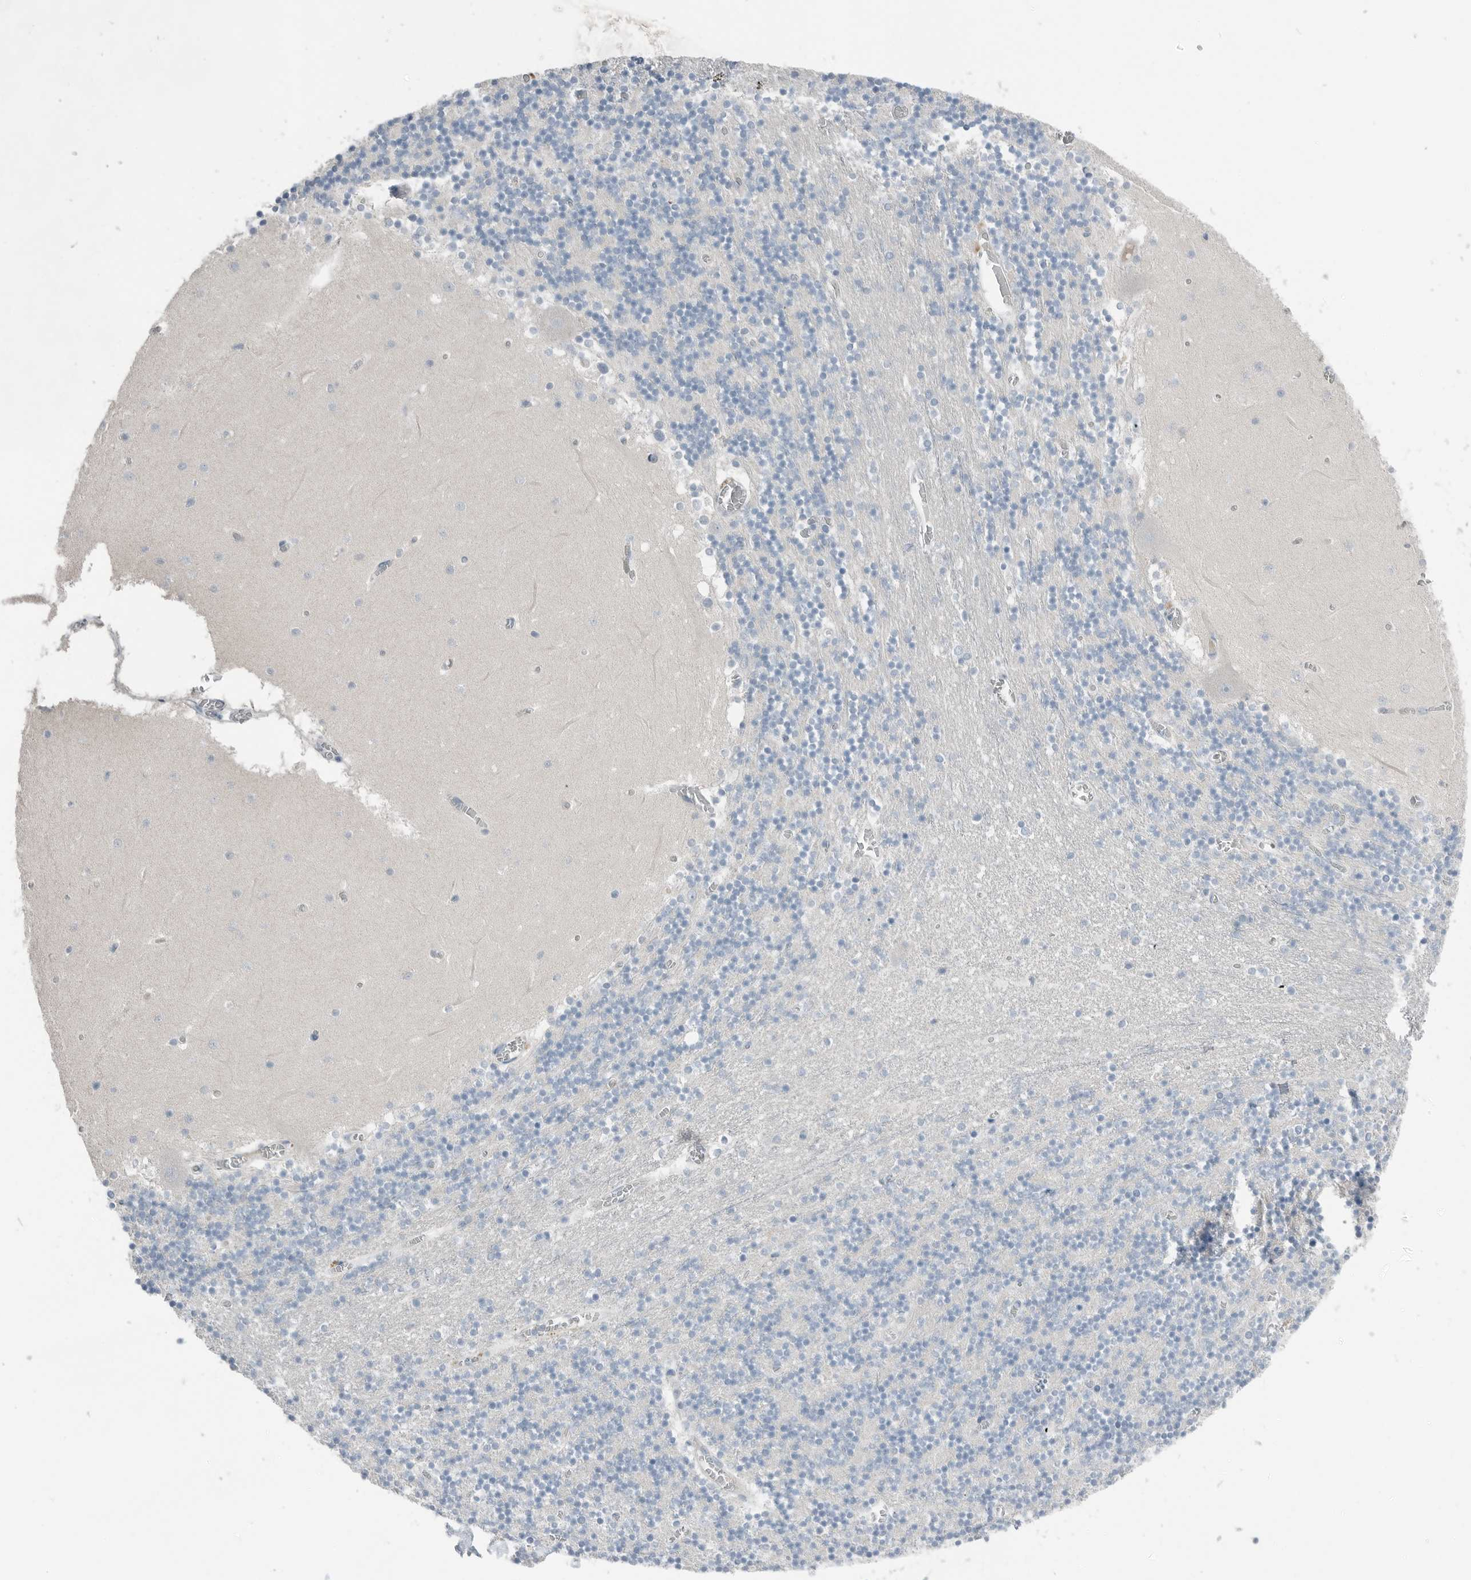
{"staining": {"intensity": "negative", "quantity": "none", "location": "none"}, "tissue": "cerebellum", "cell_type": "Cells in granular layer", "image_type": "normal", "snomed": [{"axis": "morphology", "description": "Normal tissue, NOS"}, {"axis": "topography", "description": "Cerebellum"}], "caption": "Immunohistochemistry histopathology image of unremarkable cerebellum: cerebellum stained with DAB shows no significant protein staining in cells in granular layer. The staining is performed using DAB brown chromogen with nuclei counter-stained in using hematoxylin.", "gene": "SERPINB7", "patient": {"sex": "female", "age": 28}}